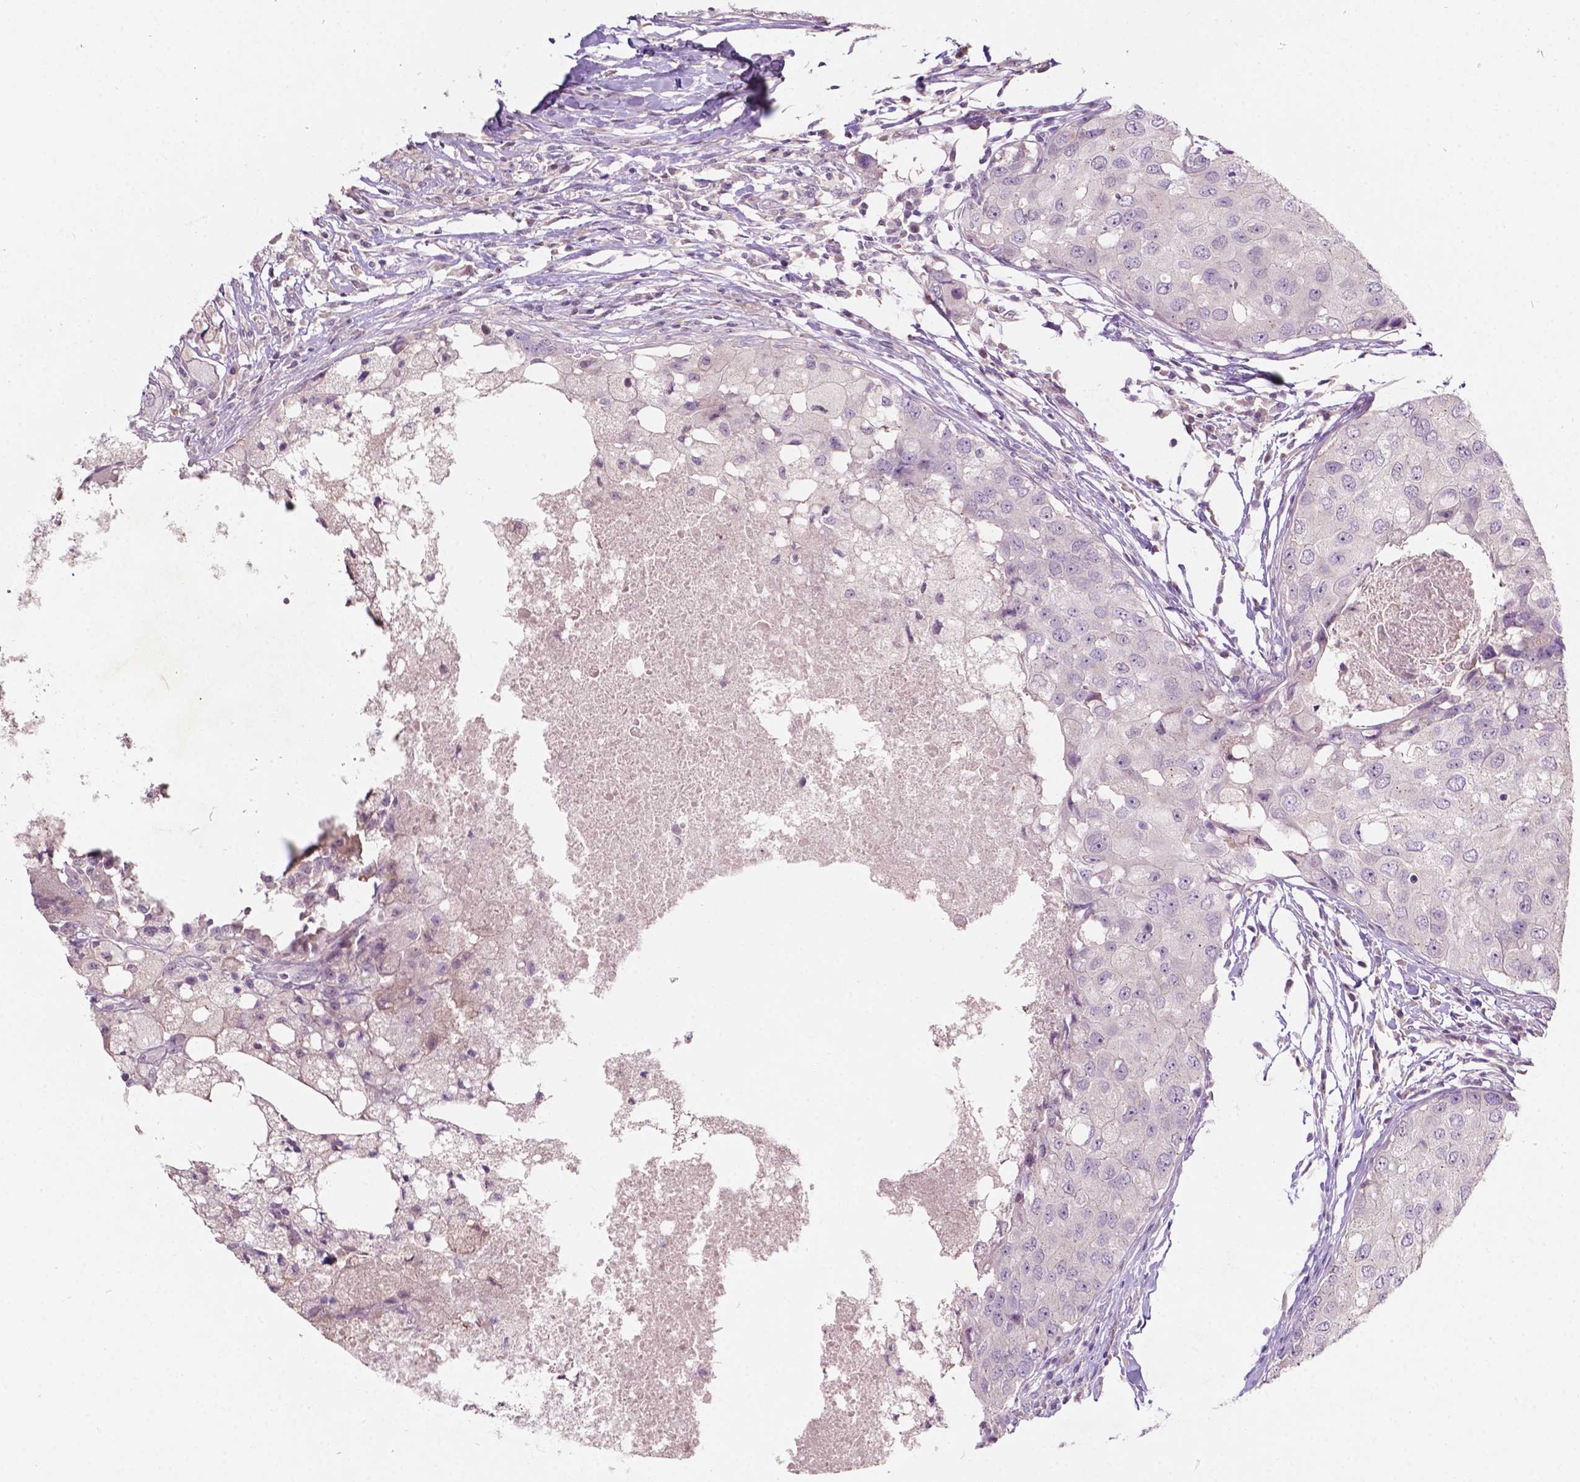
{"staining": {"intensity": "negative", "quantity": "none", "location": "none"}, "tissue": "breast cancer", "cell_type": "Tumor cells", "image_type": "cancer", "snomed": [{"axis": "morphology", "description": "Duct carcinoma"}, {"axis": "topography", "description": "Breast"}], "caption": "Immunohistochemistry photomicrograph of breast intraductal carcinoma stained for a protein (brown), which demonstrates no positivity in tumor cells.", "gene": "TM6SF2", "patient": {"sex": "female", "age": 27}}